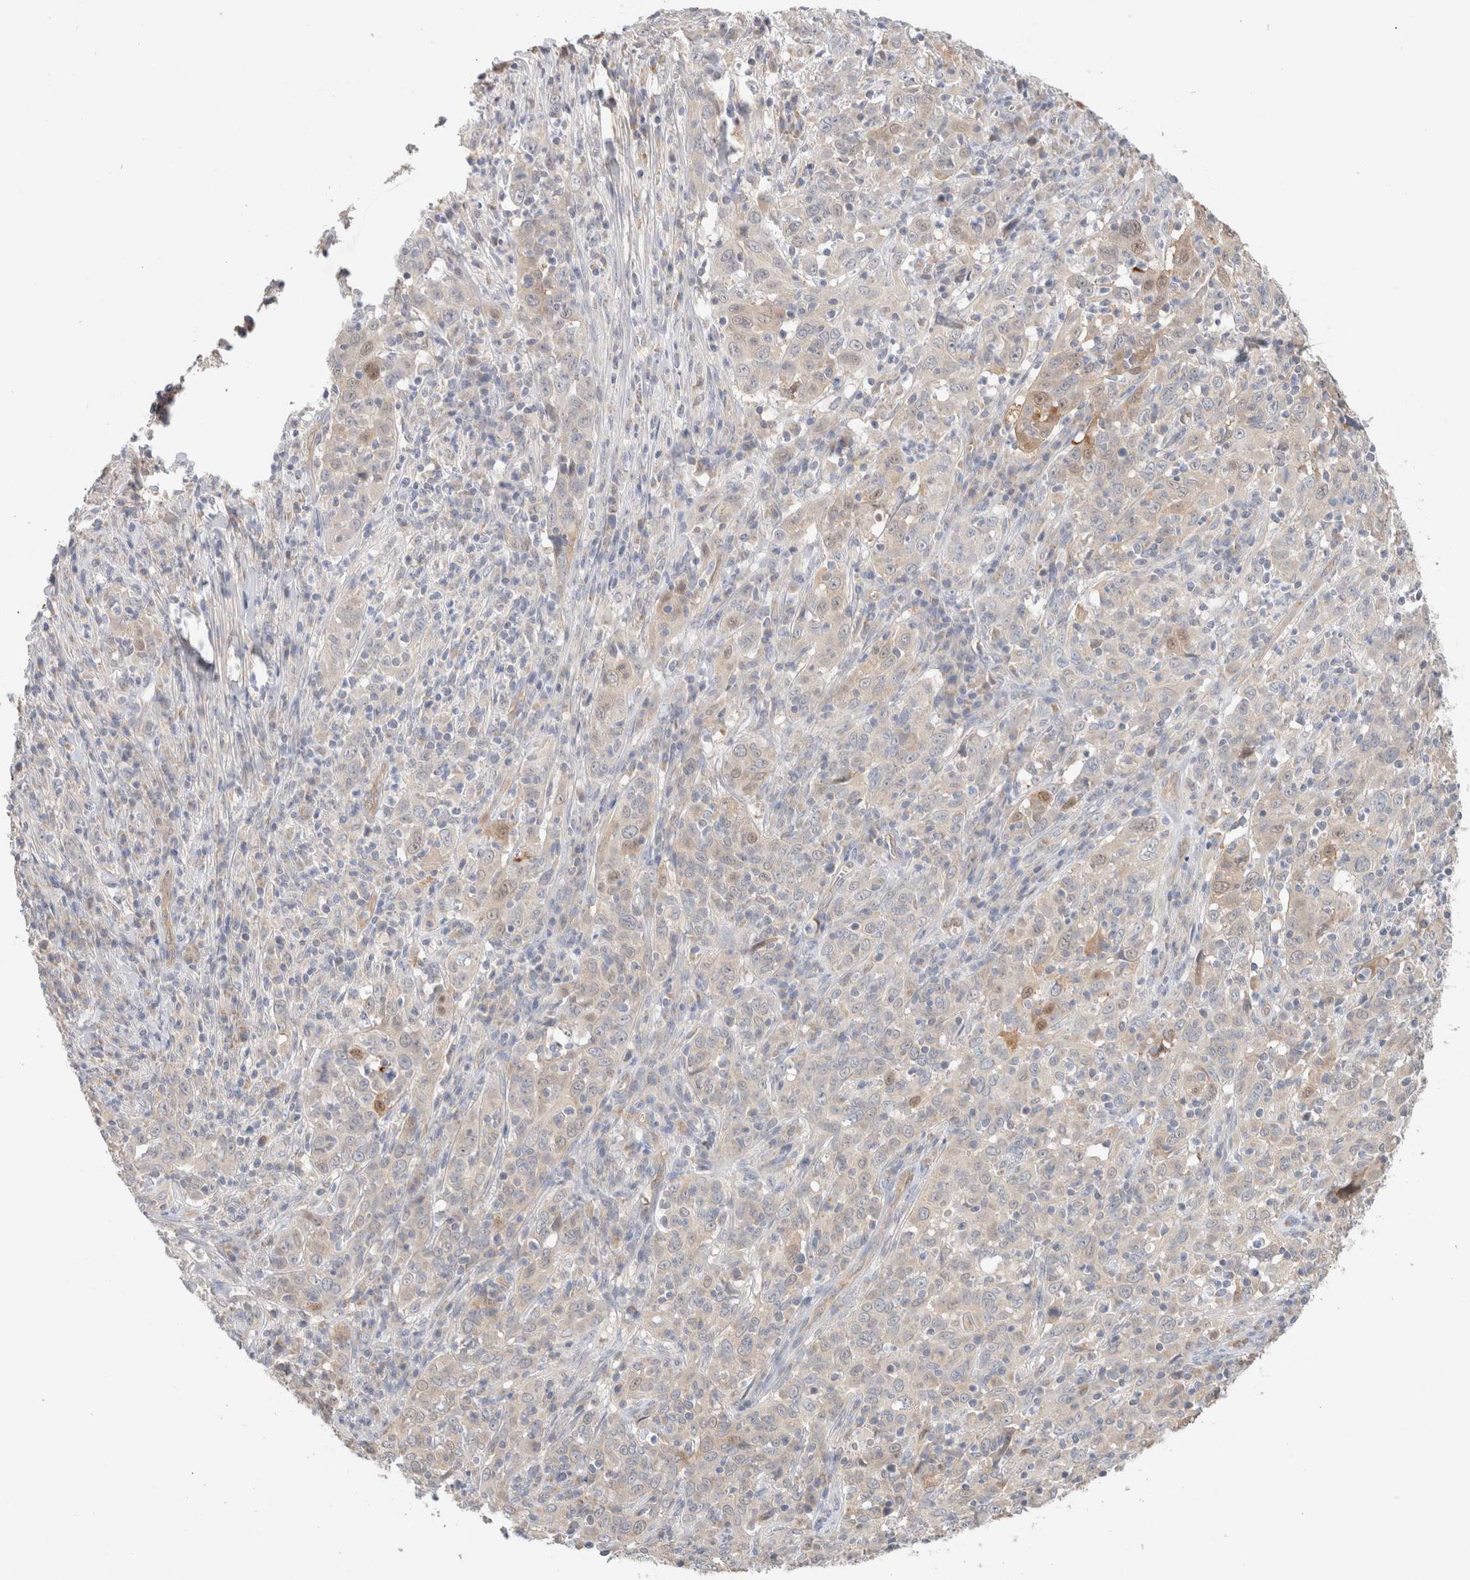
{"staining": {"intensity": "weak", "quantity": "<25%", "location": "cytoplasmic/membranous,nuclear"}, "tissue": "cervical cancer", "cell_type": "Tumor cells", "image_type": "cancer", "snomed": [{"axis": "morphology", "description": "Squamous cell carcinoma, NOS"}, {"axis": "topography", "description": "Cervix"}], "caption": "Immunohistochemistry (IHC) of human cervical cancer displays no staining in tumor cells.", "gene": "CA13", "patient": {"sex": "female", "age": 46}}